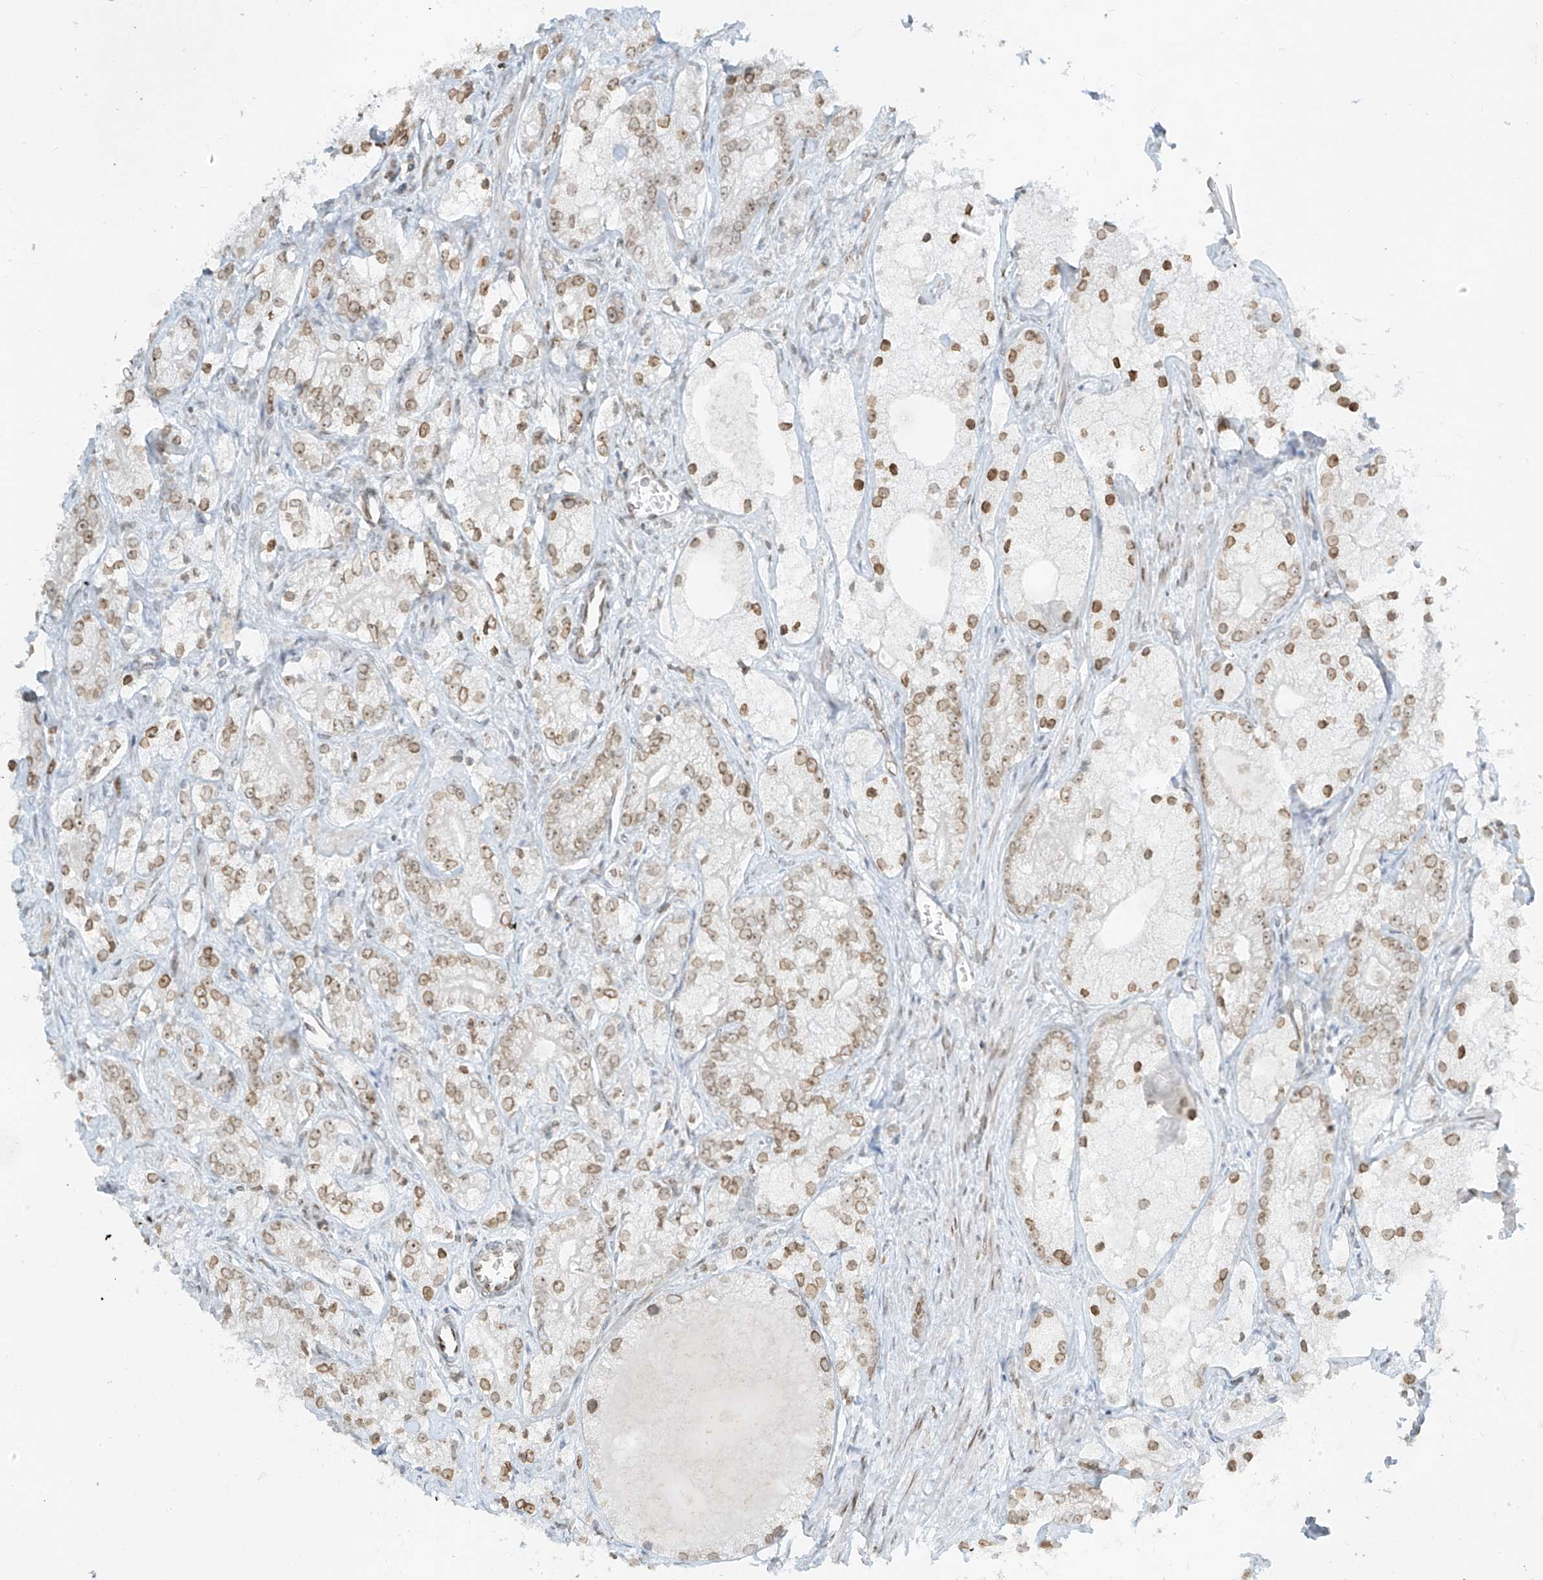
{"staining": {"intensity": "moderate", "quantity": ">75%", "location": "cytoplasmic/membranous,nuclear"}, "tissue": "prostate cancer", "cell_type": "Tumor cells", "image_type": "cancer", "snomed": [{"axis": "morphology", "description": "Adenocarcinoma, Low grade"}, {"axis": "topography", "description": "Prostate"}], "caption": "This histopathology image exhibits adenocarcinoma (low-grade) (prostate) stained with immunohistochemistry (IHC) to label a protein in brown. The cytoplasmic/membranous and nuclear of tumor cells show moderate positivity for the protein. Nuclei are counter-stained blue.", "gene": "SAMD15", "patient": {"sex": "male", "age": 69}}